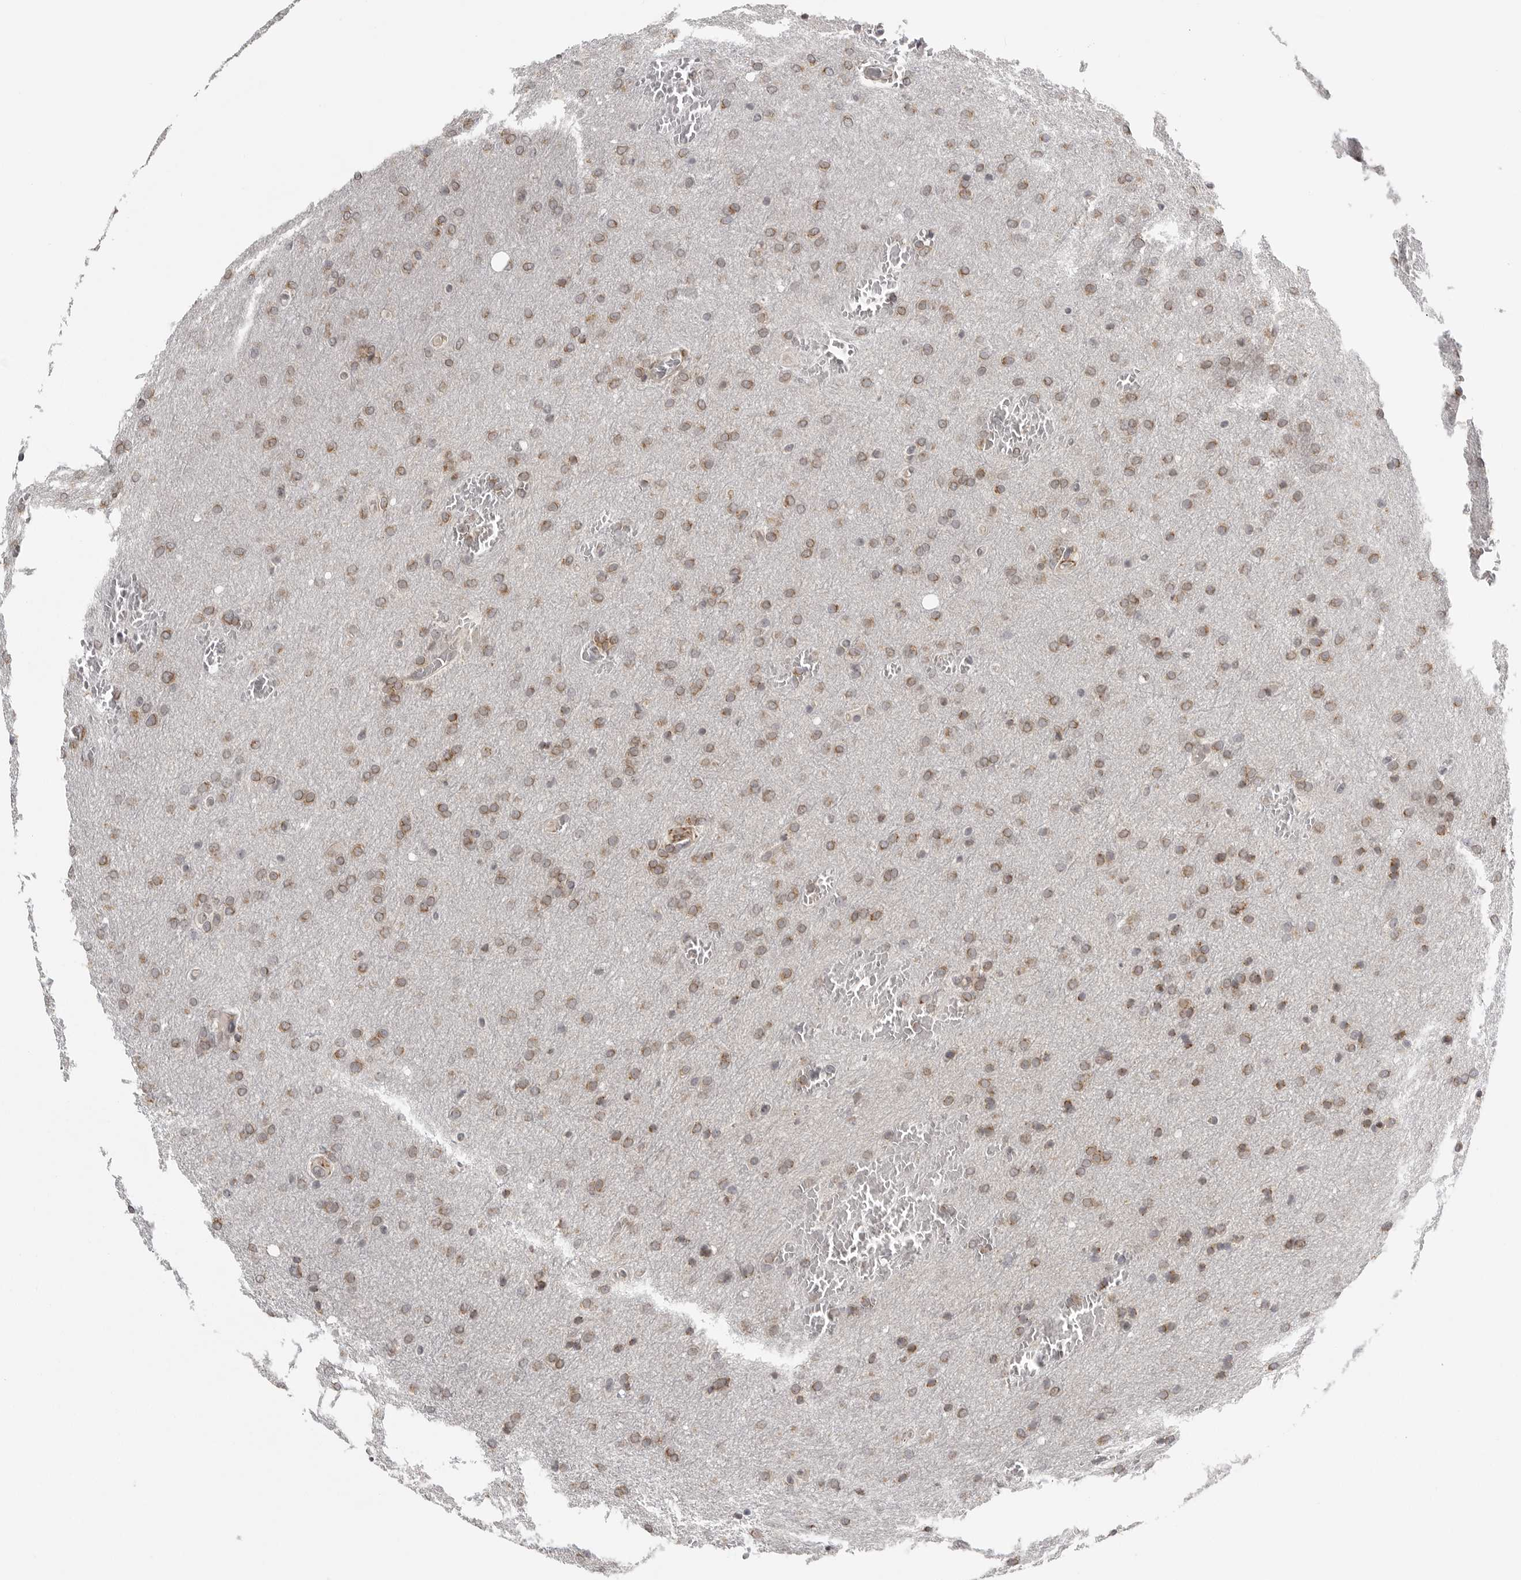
{"staining": {"intensity": "moderate", "quantity": ">75%", "location": "cytoplasmic/membranous"}, "tissue": "glioma", "cell_type": "Tumor cells", "image_type": "cancer", "snomed": [{"axis": "morphology", "description": "Glioma, malignant, Low grade"}, {"axis": "topography", "description": "Brain"}], "caption": "The histopathology image displays a brown stain indicating the presence of a protein in the cytoplasmic/membranous of tumor cells in glioma.", "gene": "TUT4", "patient": {"sex": "female", "age": 37}}